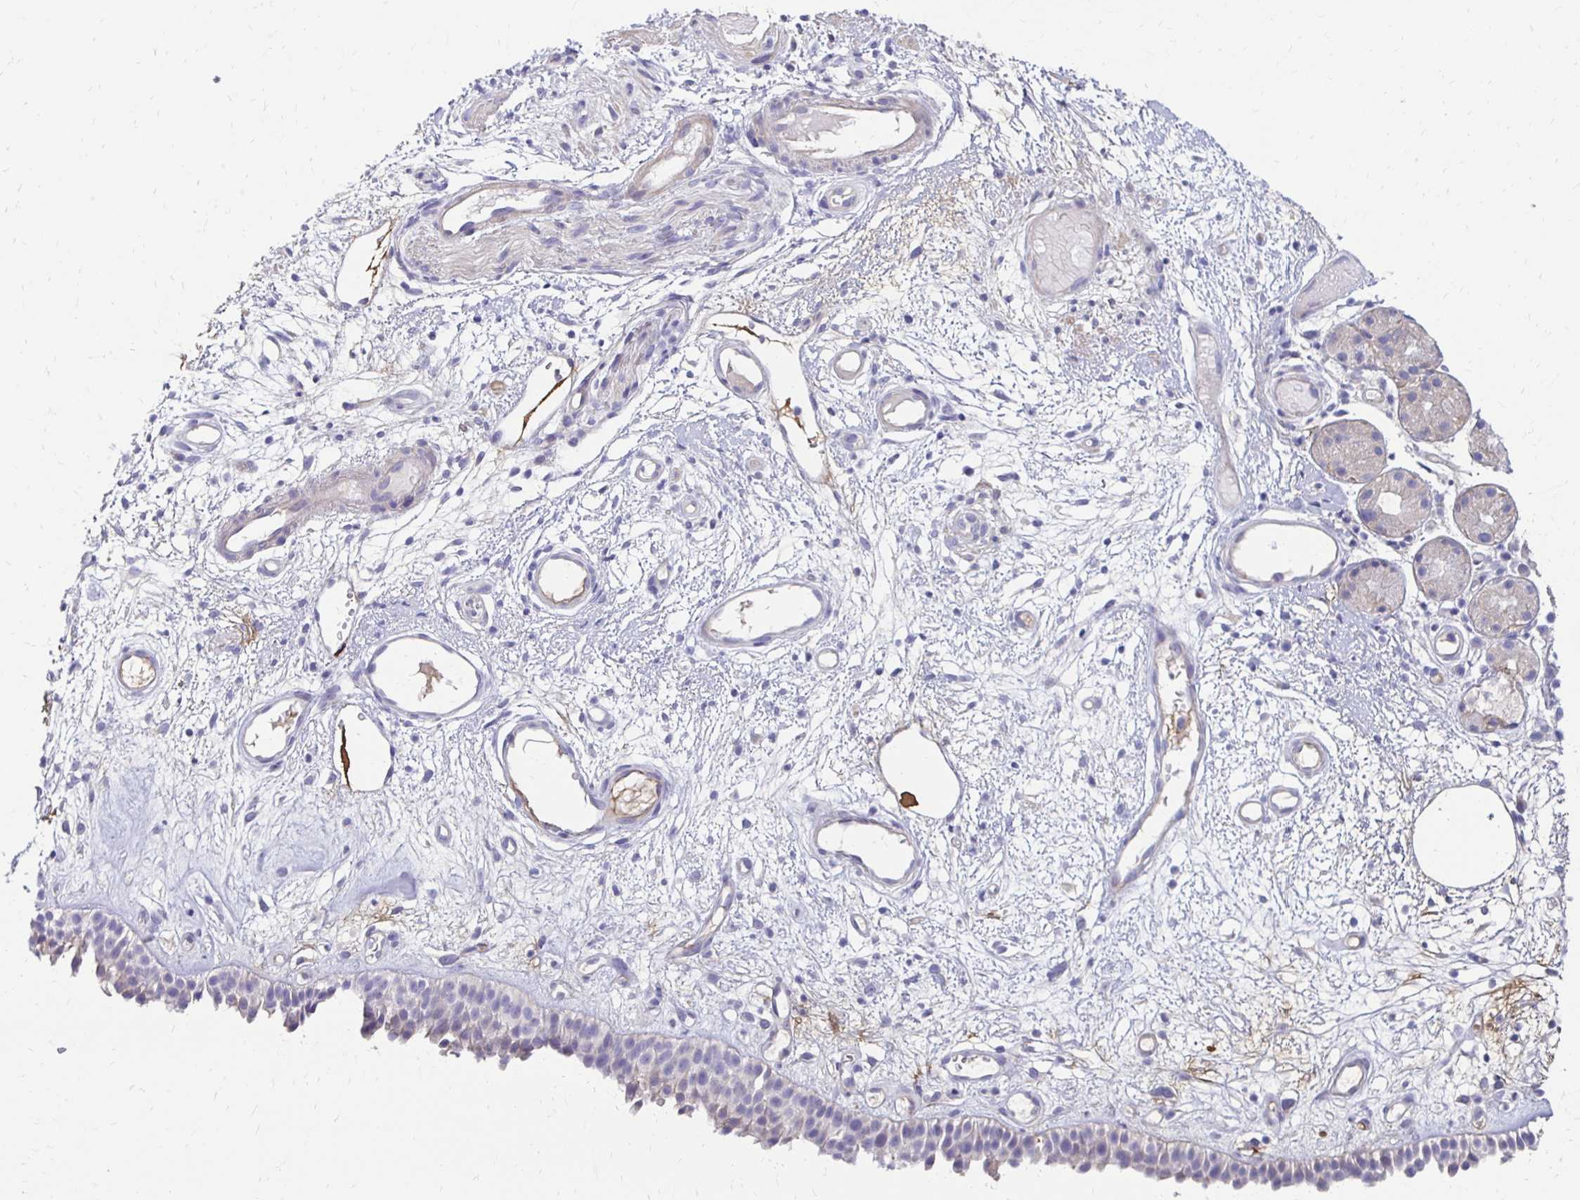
{"staining": {"intensity": "weak", "quantity": "25%-75%", "location": "cytoplasmic/membranous"}, "tissue": "nasopharynx", "cell_type": "Respiratory epithelial cells", "image_type": "normal", "snomed": [{"axis": "morphology", "description": "Normal tissue, NOS"}, {"axis": "morphology", "description": "Inflammation, NOS"}, {"axis": "topography", "description": "Nasopharynx"}], "caption": "High-power microscopy captured an immunohistochemistry (IHC) histopathology image of normal nasopharynx, revealing weak cytoplasmic/membranous expression in approximately 25%-75% of respiratory epithelial cells.", "gene": "AKAP6", "patient": {"sex": "male", "age": 54}}